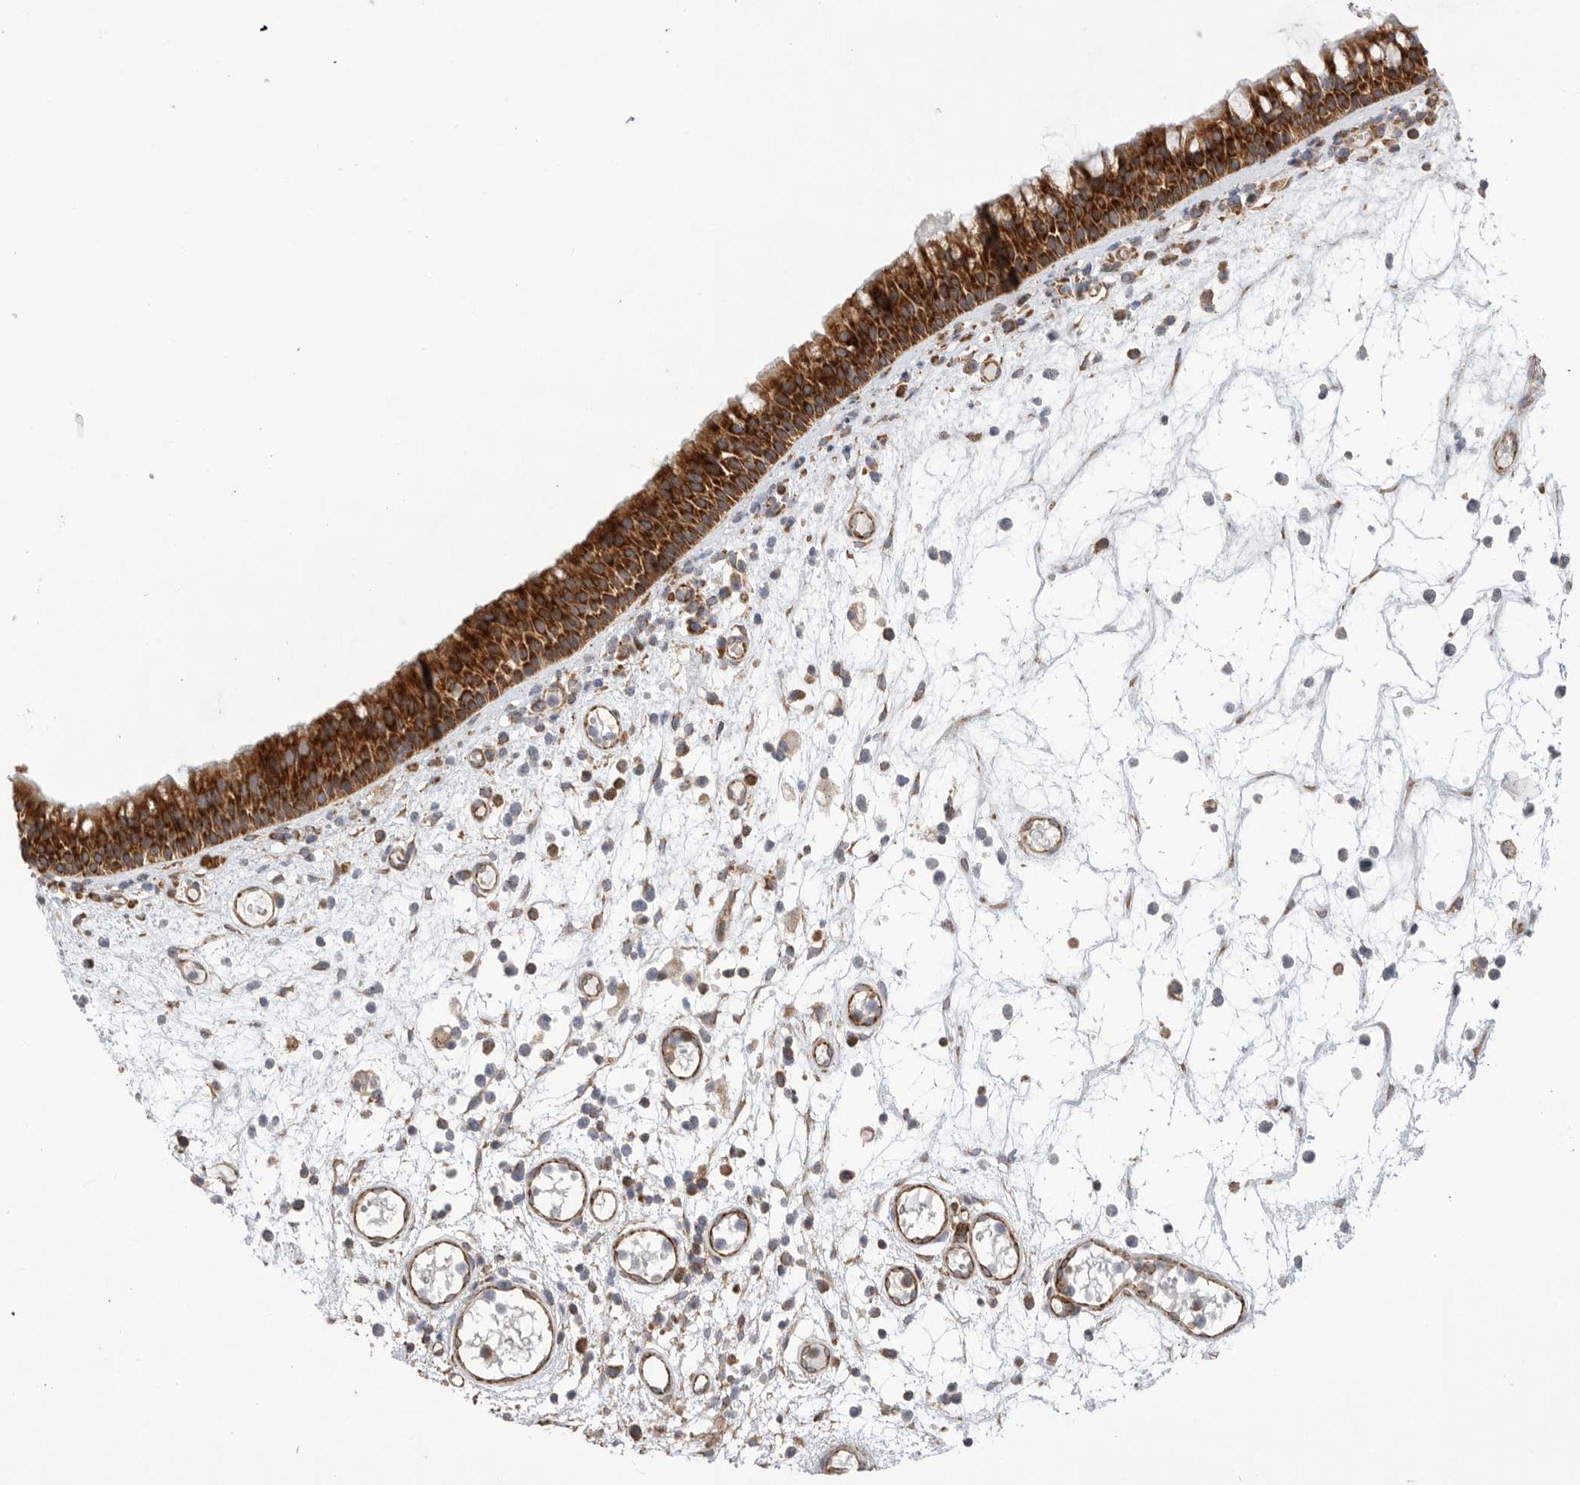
{"staining": {"intensity": "strong", "quantity": ">75%", "location": "cytoplasmic/membranous"}, "tissue": "nasopharynx", "cell_type": "Respiratory epithelial cells", "image_type": "normal", "snomed": [{"axis": "morphology", "description": "Normal tissue, NOS"}, {"axis": "morphology", "description": "Inflammation, NOS"}, {"axis": "morphology", "description": "Malignant melanoma, Metastatic site"}, {"axis": "topography", "description": "Nasopharynx"}], "caption": "An IHC histopathology image of benign tissue is shown. Protein staining in brown highlights strong cytoplasmic/membranous positivity in nasopharynx within respiratory epithelial cells.", "gene": "SERBP1", "patient": {"sex": "male", "age": 70}}